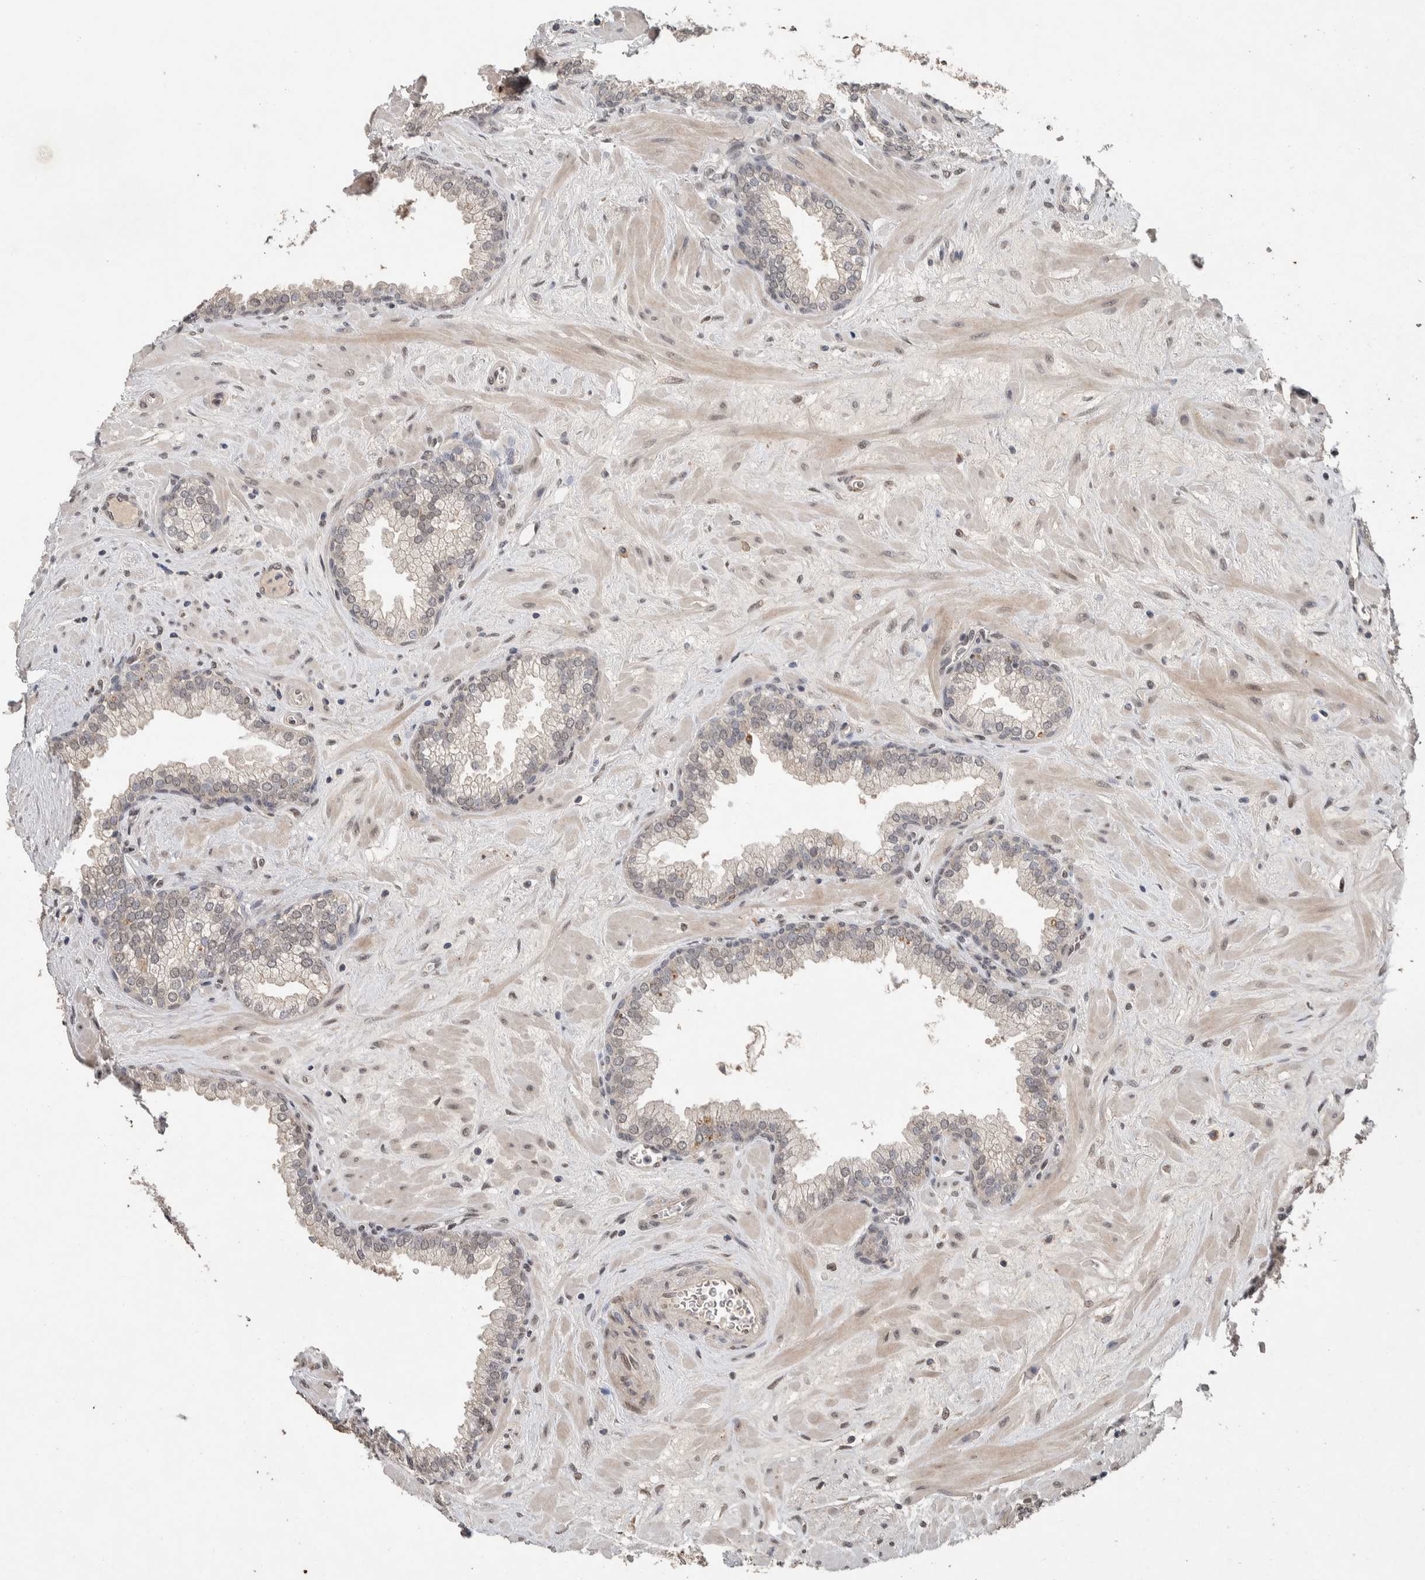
{"staining": {"intensity": "weak", "quantity": "<25%", "location": "cytoplasmic/membranous"}, "tissue": "prostate", "cell_type": "Glandular cells", "image_type": "normal", "snomed": [{"axis": "morphology", "description": "Normal tissue, NOS"}, {"axis": "morphology", "description": "Urothelial carcinoma, Low grade"}, {"axis": "topography", "description": "Urinary bladder"}, {"axis": "topography", "description": "Prostate"}], "caption": "The immunohistochemistry (IHC) photomicrograph has no significant positivity in glandular cells of prostate. The staining was performed using DAB to visualize the protein expression in brown, while the nuclei were stained in blue with hematoxylin (Magnification: 20x).", "gene": "CYSRT1", "patient": {"sex": "male", "age": 60}}